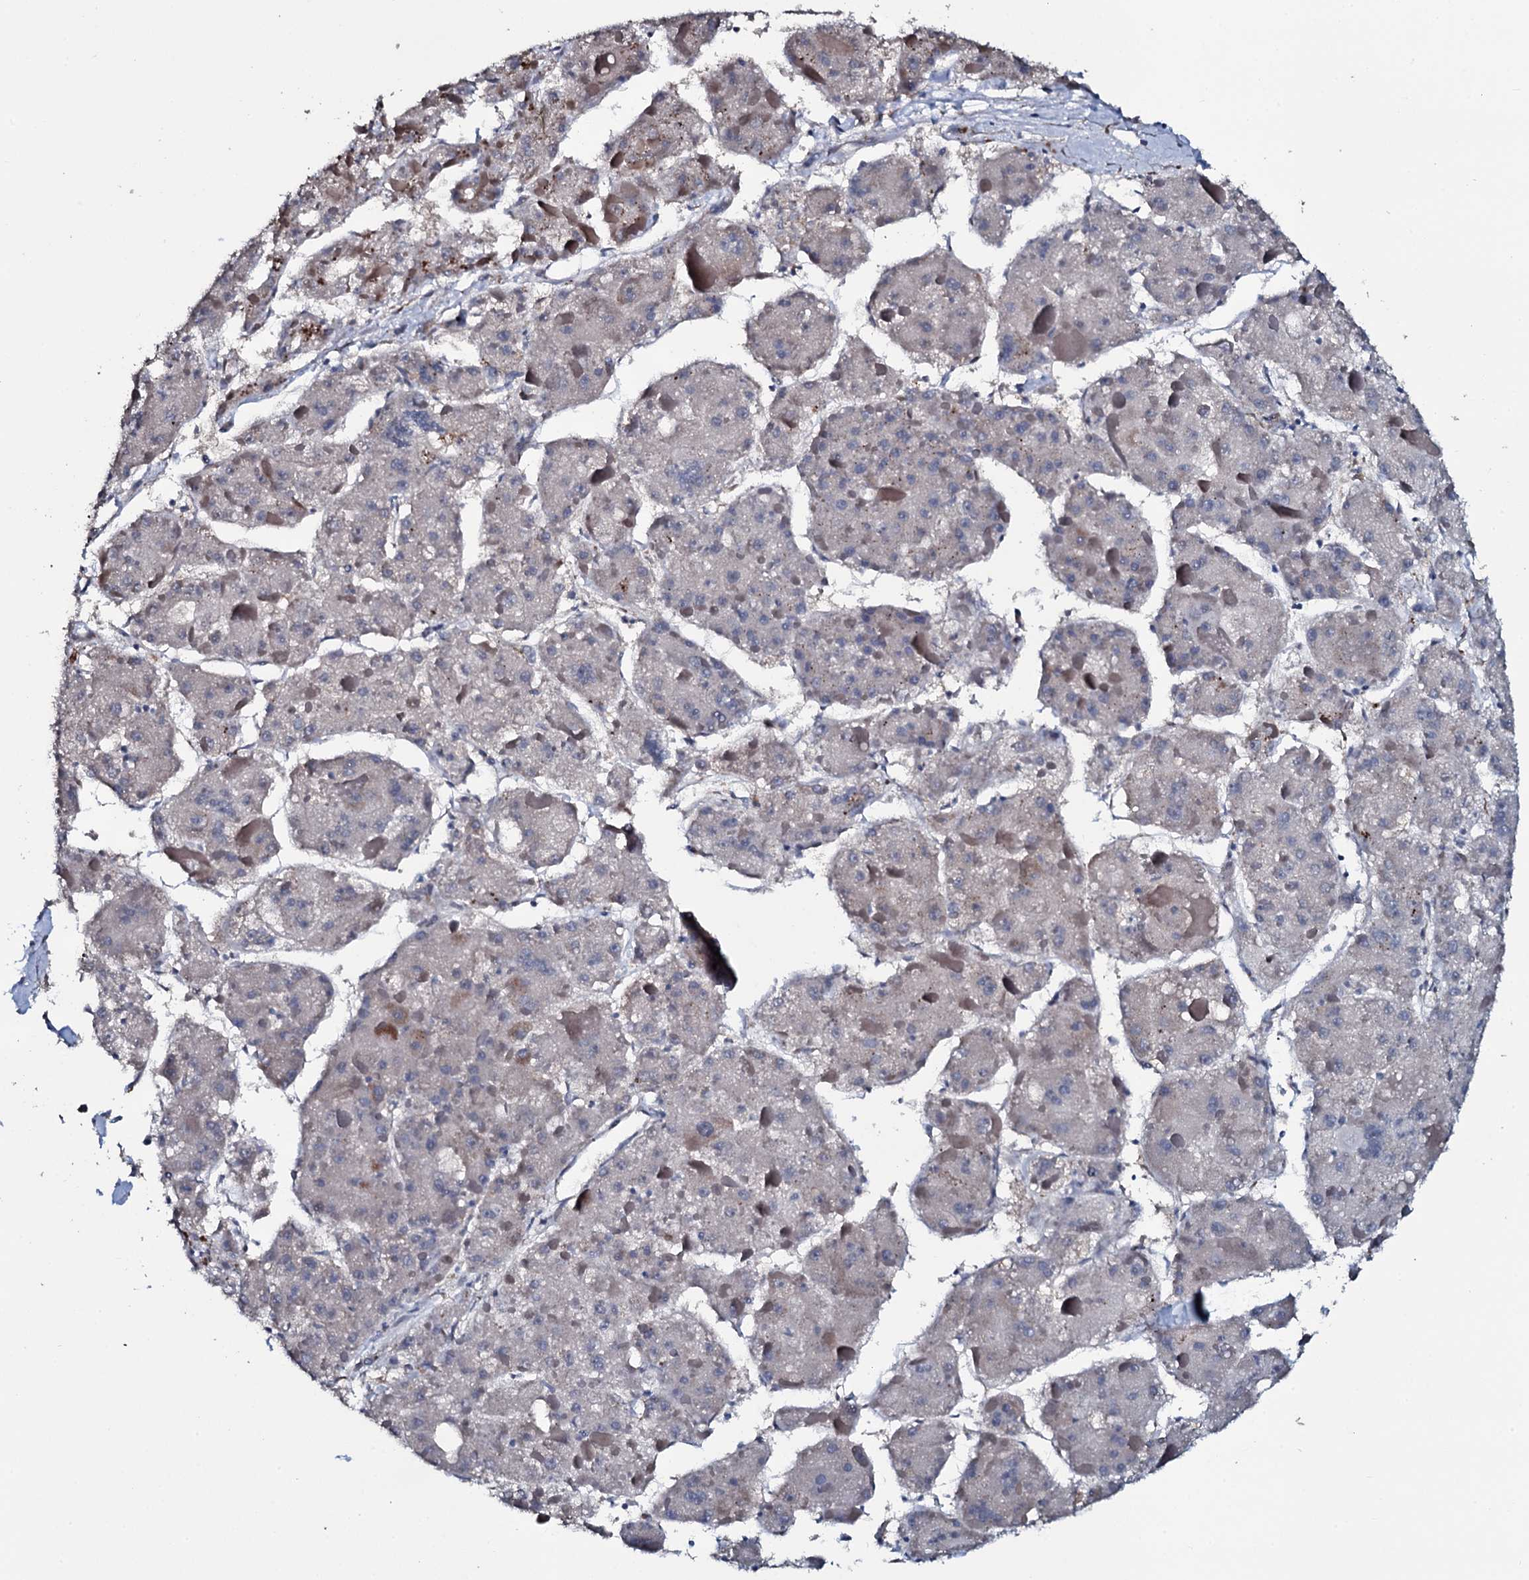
{"staining": {"intensity": "negative", "quantity": "none", "location": "none"}, "tissue": "liver cancer", "cell_type": "Tumor cells", "image_type": "cancer", "snomed": [{"axis": "morphology", "description": "Carcinoma, Hepatocellular, NOS"}, {"axis": "topography", "description": "Liver"}], "caption": "The immunohistochemistry histopathology image has no significant staining in tumor cells of liver cancer (hepatocellular carcinoma) tissue.", "gene": "IL12B", "patient": {"sex": "female", "age": 73}}